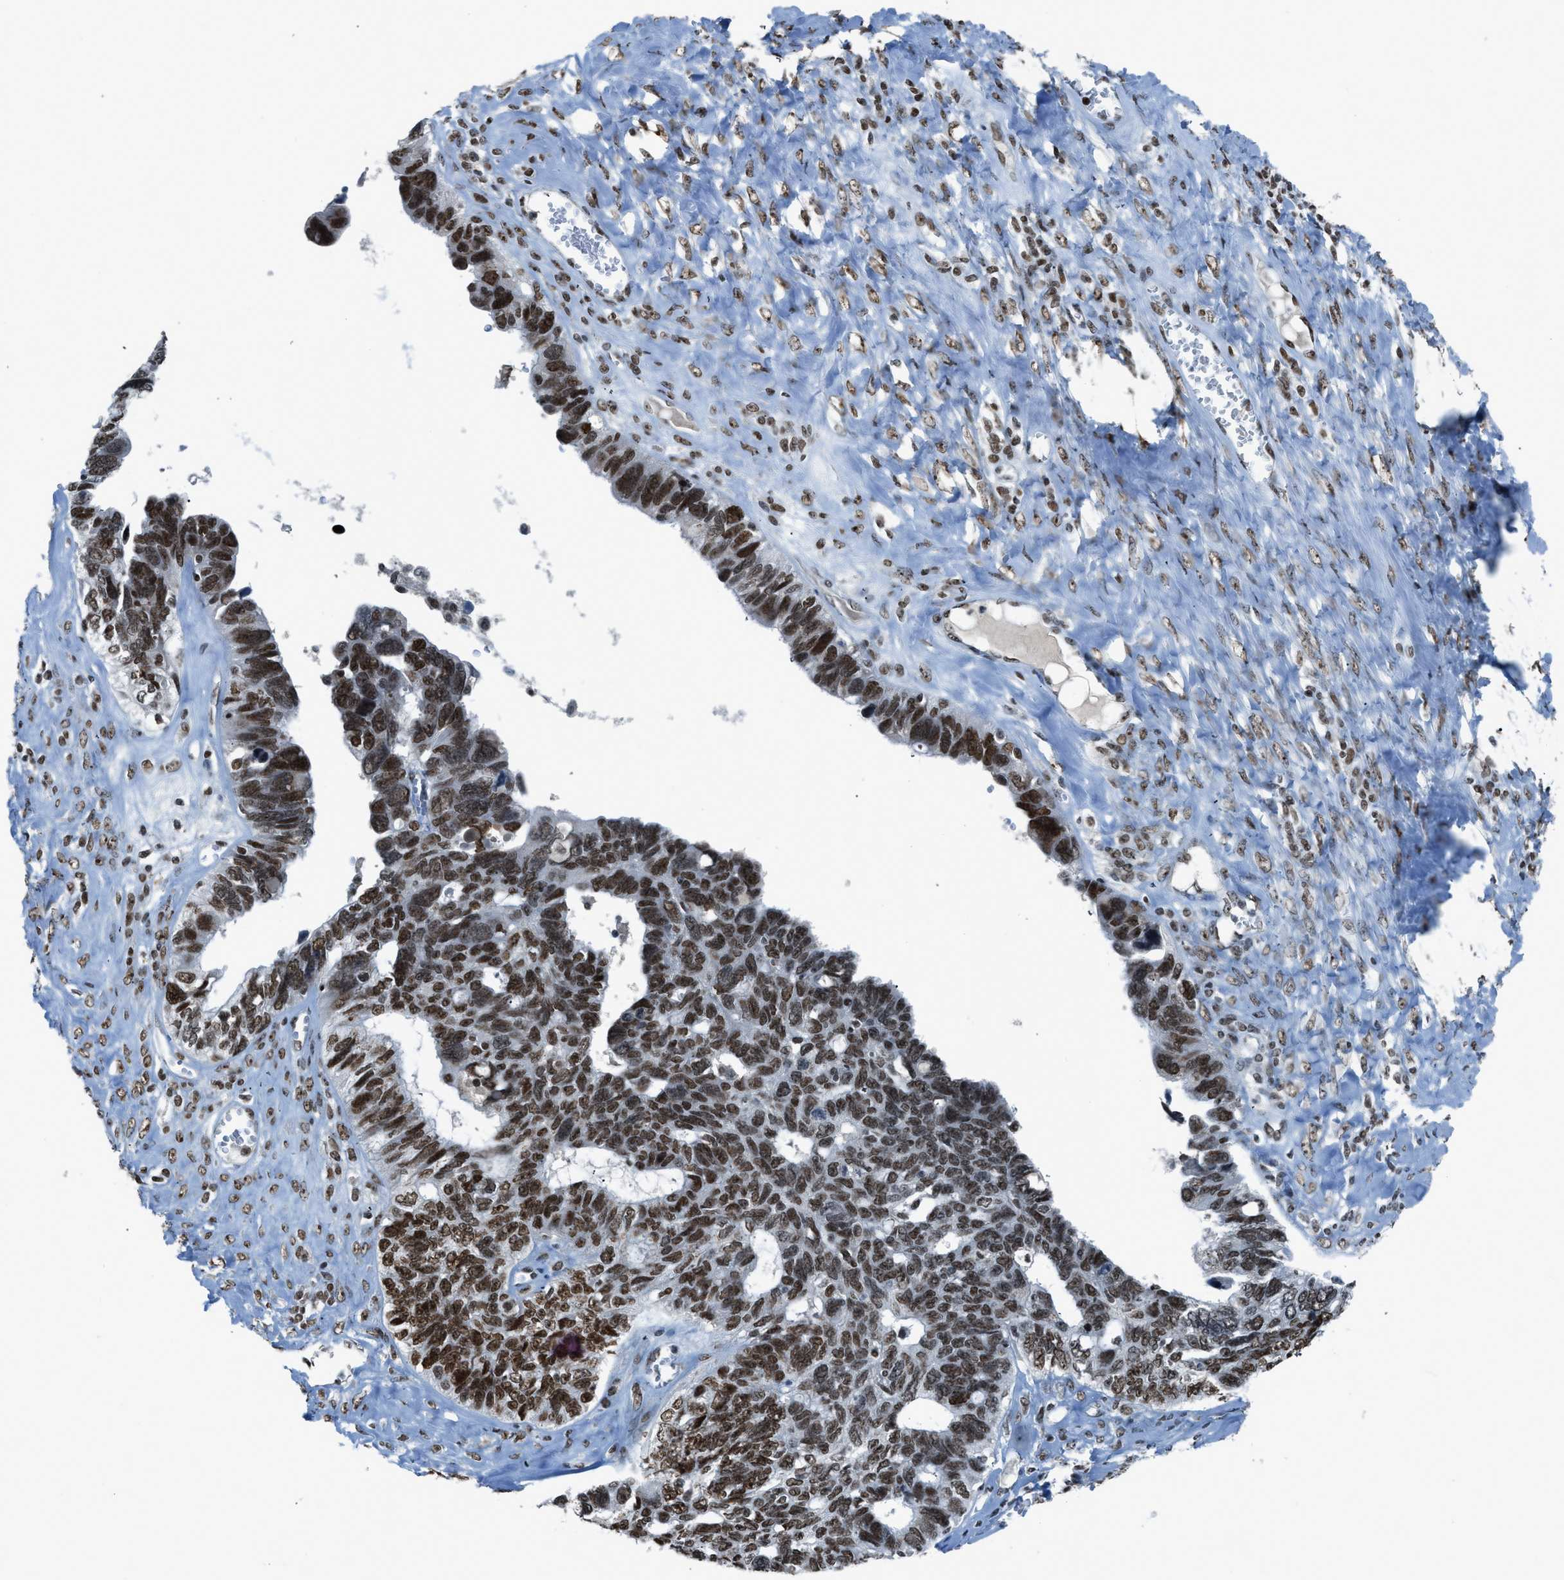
{"staining": {"intensity": "strong", "quantity": ">75%", "location": "nuclear"}, "tissue": "ovarian cancer", "cell_type": "Tumor cells", "image_type": "cancer", "snomed": [{"axis": "morphology", "description": "Cystadenocarcinoma, serous, NOS"}, {"axis": "topography", "description": "Ovary"}], "caption": "Immunohistochemistry (IHC) (DAB (3,3'-diaminobenzidine)) staining of human ovarian serous cystadenocarcinoma exhibits strong nuclear protein expression in approximately >75% of tumor cells.", "gene": "RAD51B", "patient": {"sex": "female", "age": 79}}